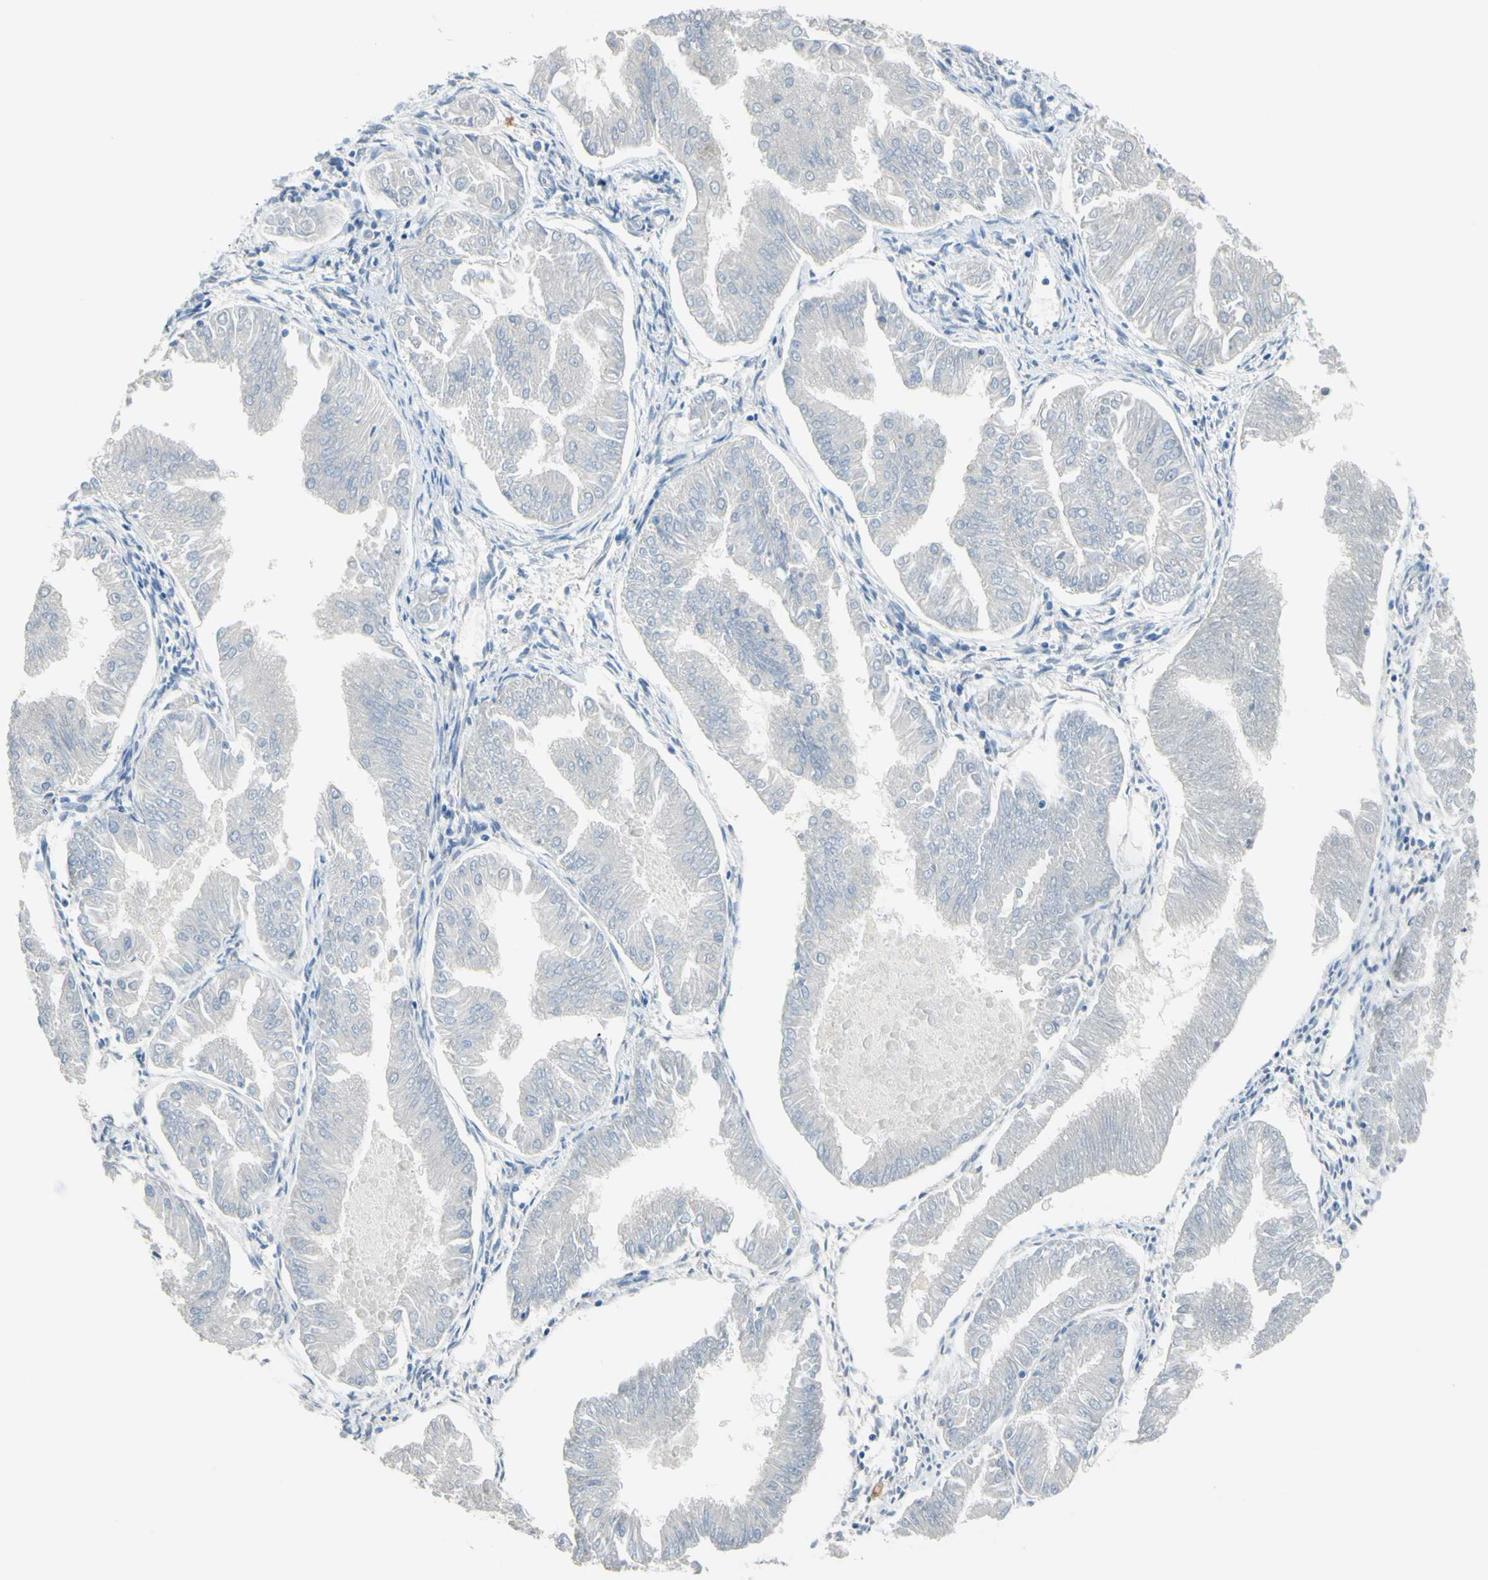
{"staining": {"intensity": "negative", "quantity": "none", "location": "none"}, "tissue": "endometrial cancer", "cell_type": "Tumor cells", "image_type": "cancer", "snomed": [{"axis": "morphology", "description": "Adenocarcinoma, NOS"}, {"axis": "topography", "description": "Endometrium"}], "caption": "IHC image of neoplastic tissue: human endometrial cancer (adenocarcinoma) stained with DAB (3,3'-diaminobenzidine) reveals no significant protein expression in tumor cells.", "gene": "CDH10", "patient": {"sex": "female", "age": 53}}